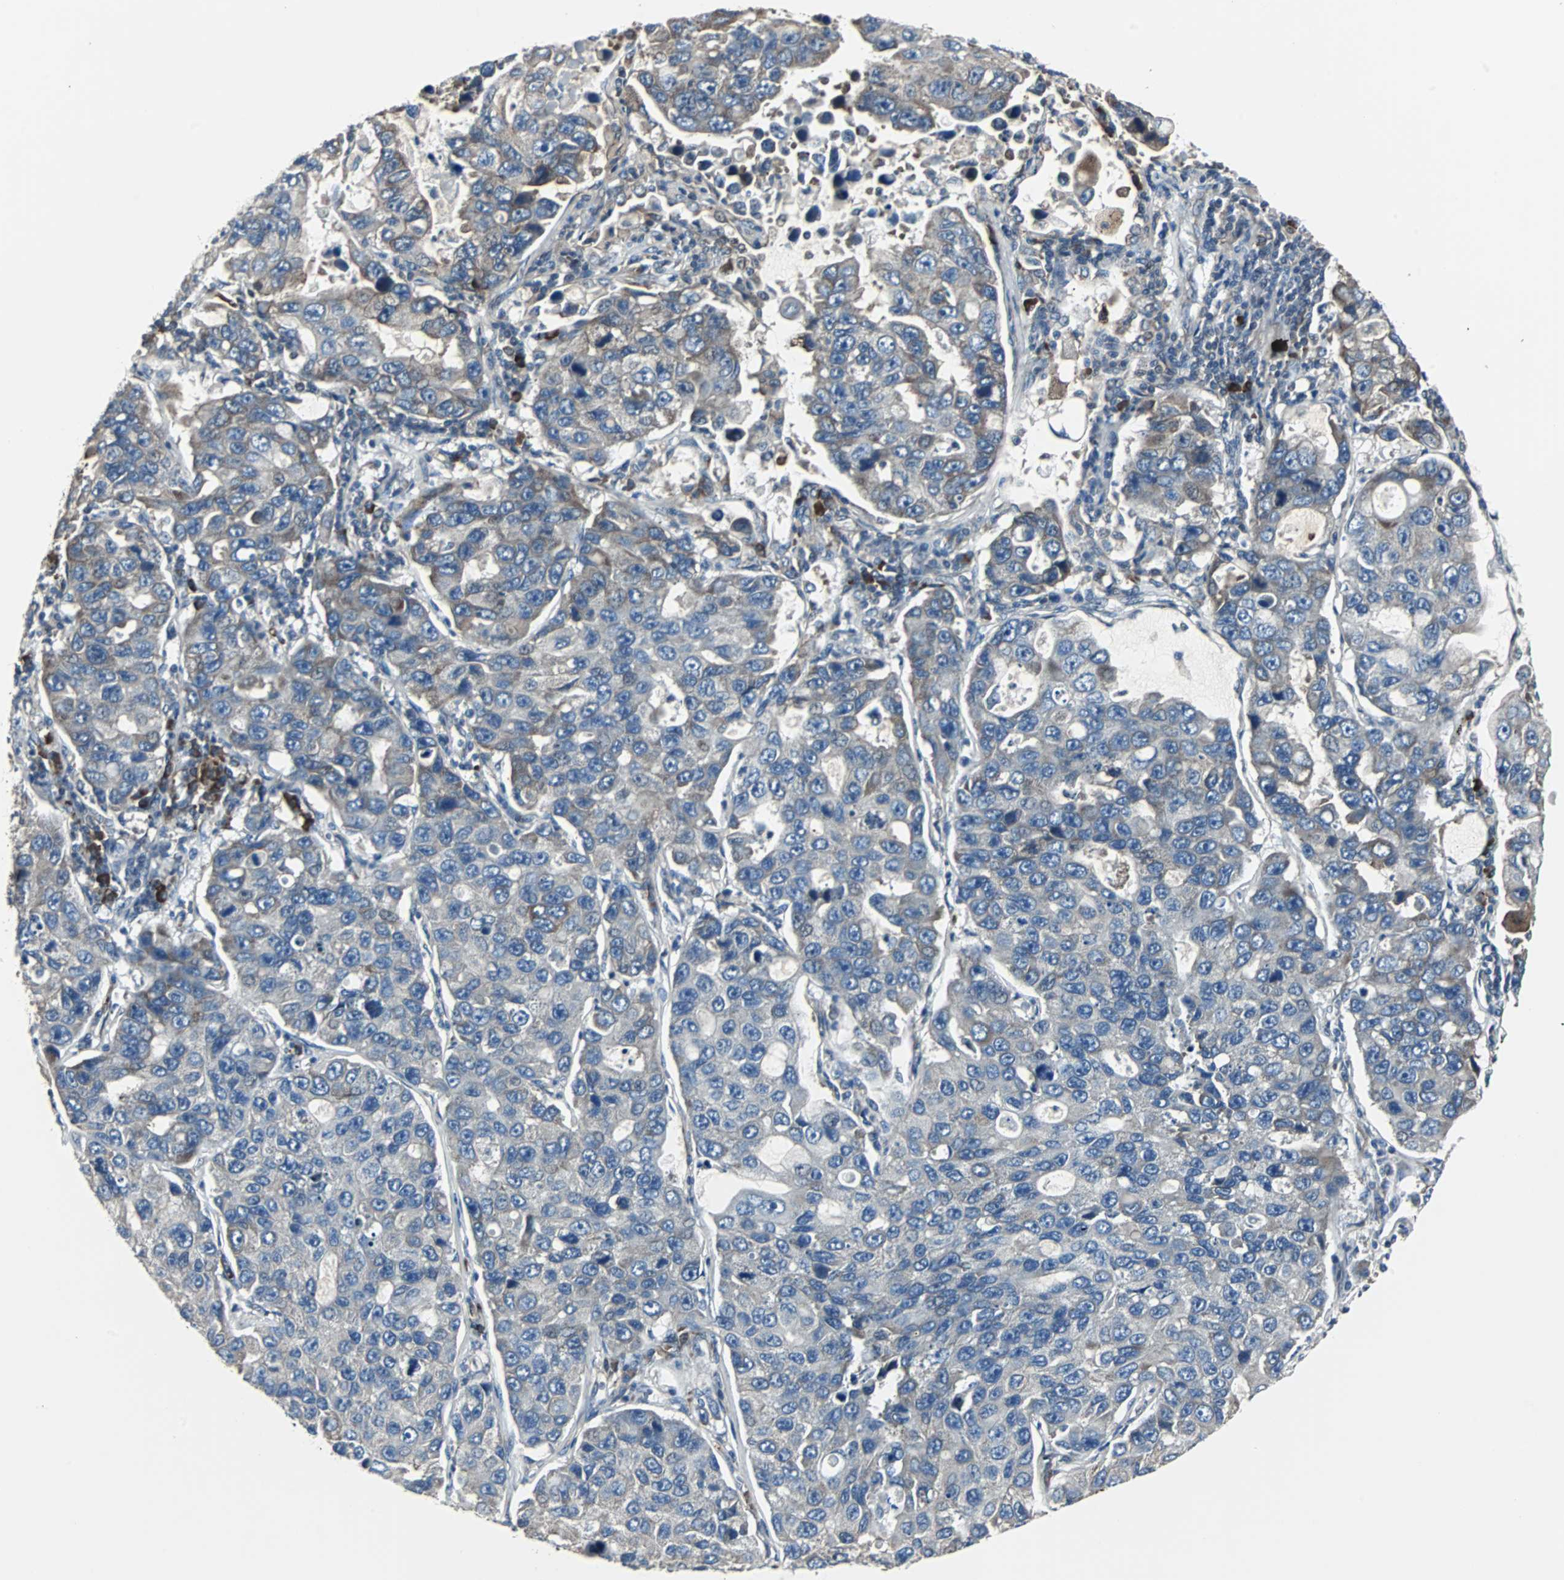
{"staining": {"intensity": "weak", "quantity": "25%-75%", "location": "cytoplasmic/membranous"}, "tissue": "lung cancer", "cell_type": "Tumor cells", "image_type": "cancer", "snomed": [{"axis": "morphology", "description": "Adenocarcinoma, NOS"}, {"axis": "topography", "description": "Lung"}], "caption": "Lung cancer stained for a protein reveals weak cytoplasmic/membranous positivity in tumor cells.", "gene": "CHP1", "patient": {"sex": "male", "age": 64}}